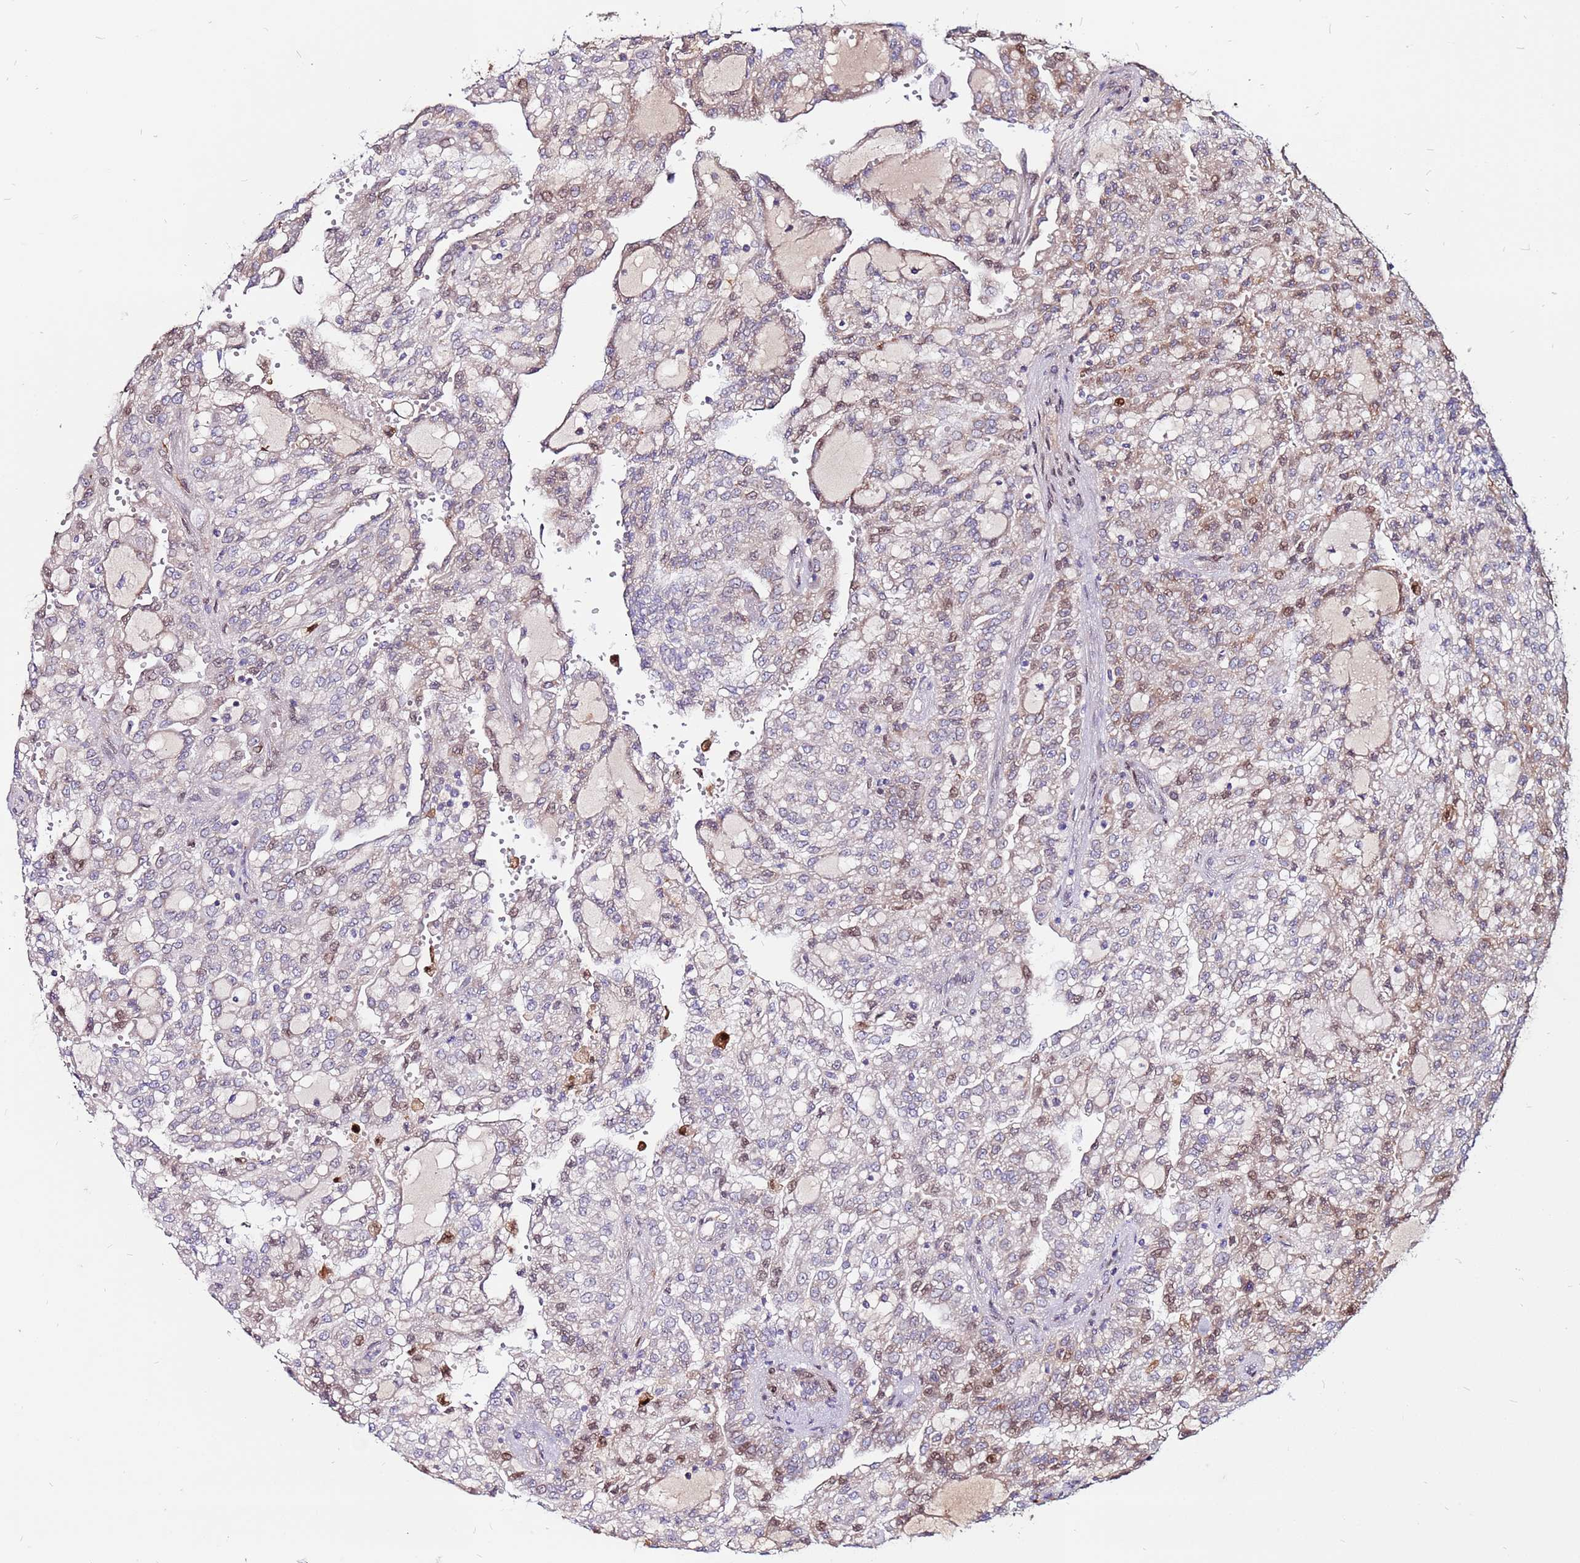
{"staining": {"intensity": "moderate", "quantity": "<25%", "location": "nuclear"}, "tissue": "renal cancer", "cell_type": "Tumor cells", "image_type": "cancer", "snomed": [{"axis": "morphology", "description": "Adenocarcinoma, NOS"}, {"axis": "topography", "description": "Kidney"}], "caption": "IHC (DAB) staining of human renal cancer (adenocarcinoma) shows moderate nuclear protein expression in approximately <25% of tumor cells.", "gene": "CCDC71", "patient": {"sex": "male", "age": 63}}